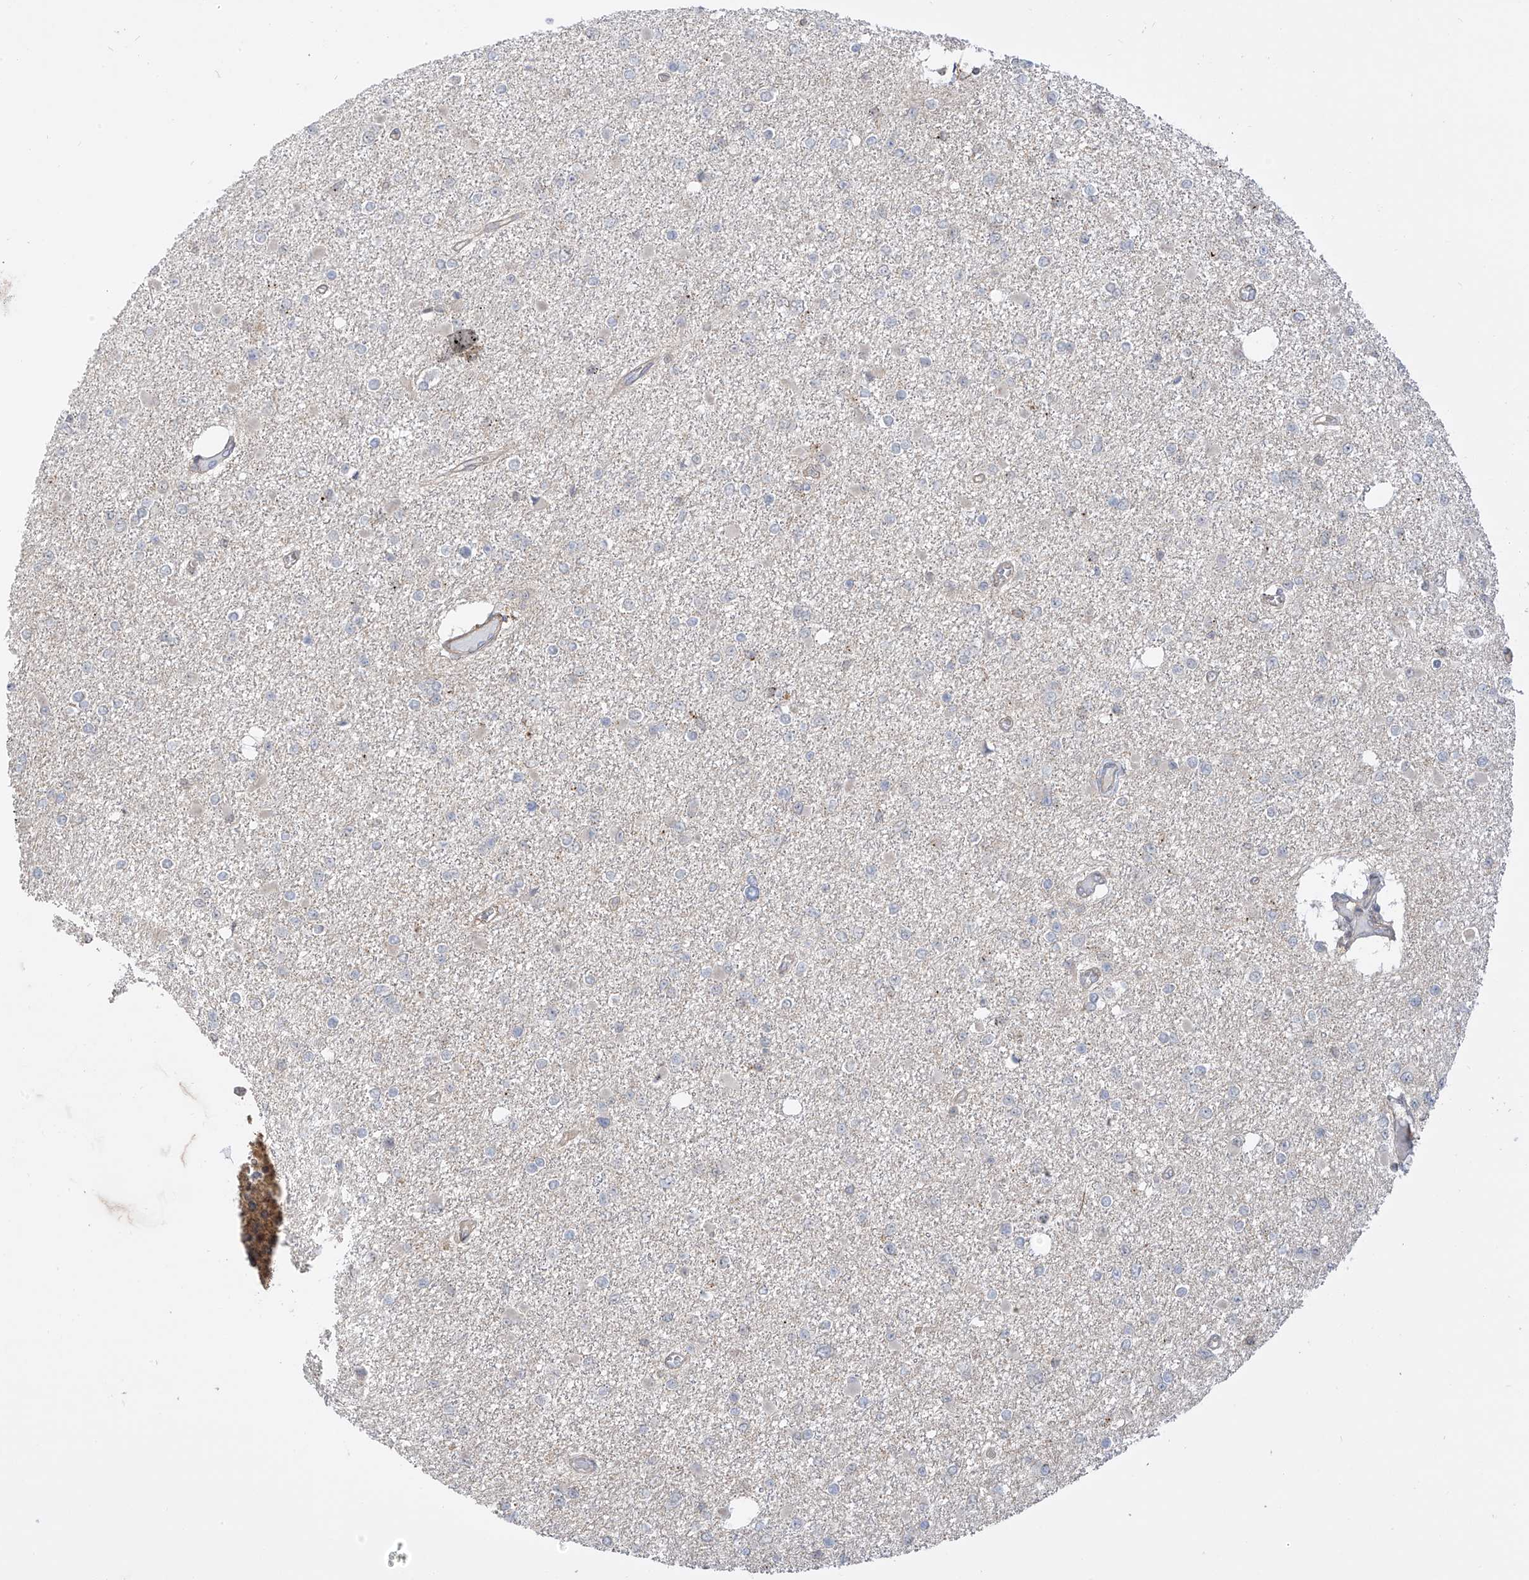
{"staining": {"intensity": "negative", "quantity": "none", "location": "none"}, "tissue": "glioma", "cell_type": "Tumor cells", "image_type": "cancer", "snomed": [{"axis": "morphology", "description": "Glioma, malignant, Low grade"}, {"axis": "topography", "description": "Brain"}], "caption": "DAB immunohistochemical staining of human glioma displays no significant staining in tumor cells.", "gene": "ATAD2B", "patient": {"sex": "female", "age": 22}}